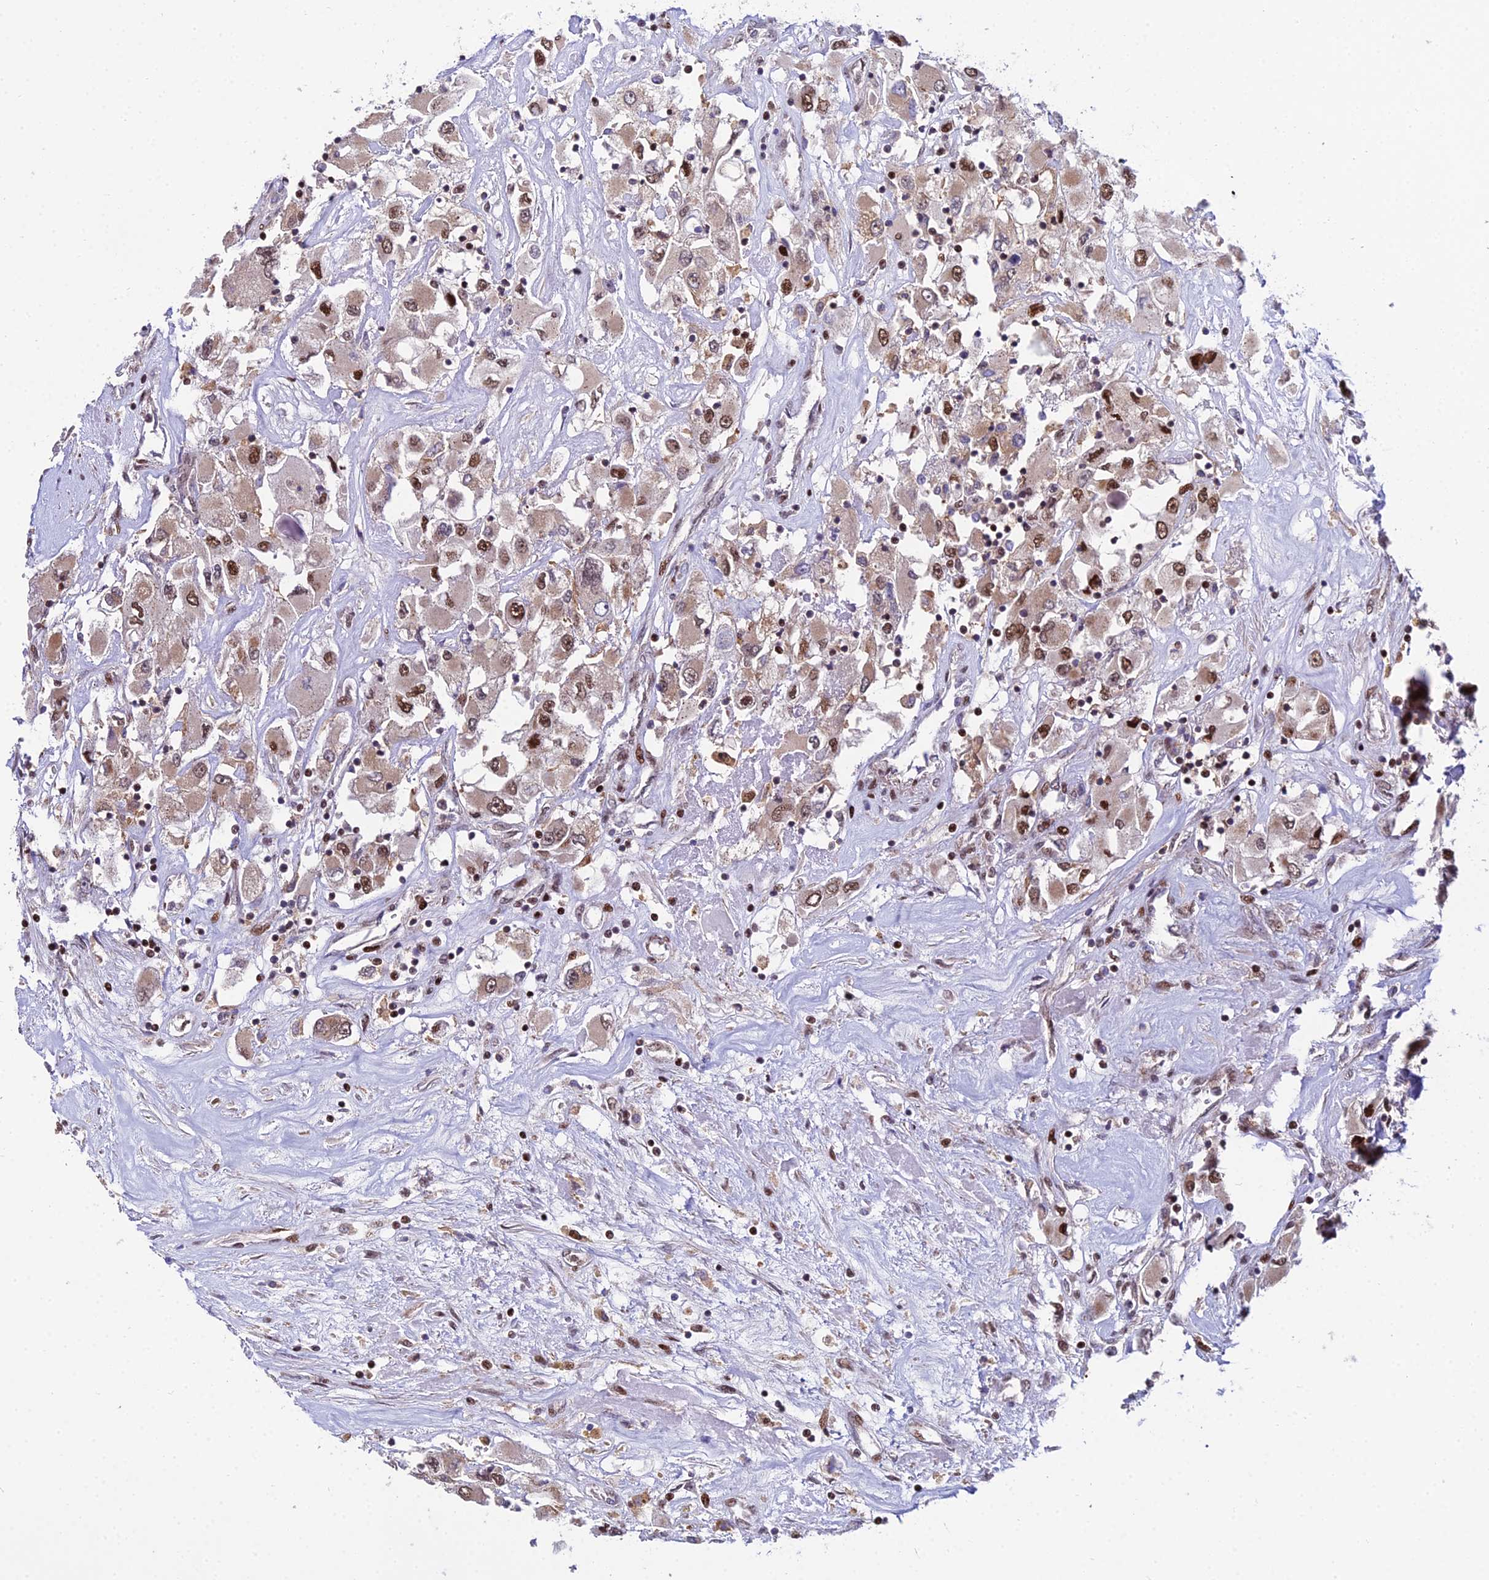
{"staining": {"intensity": "moderate", "quantity": ">75%", "location": "nuclear"}, "tissue": "renal cancer", "cell_type": "Tumor cells", "image_type": "cancer", "snomed": [{"axis": "morphology", "description": "Adenocarcinoma, NOS"}, {"axis": "topography", "description": "Kidney"}], "caption": "This histopathology image shows IHC staining of human adenocarcinoma (renal), with medium moderate nuclear expression in approximately >75% of tumor cells.", "gene": "CIB3", "patient": {"sex": "female", "age": 52}}